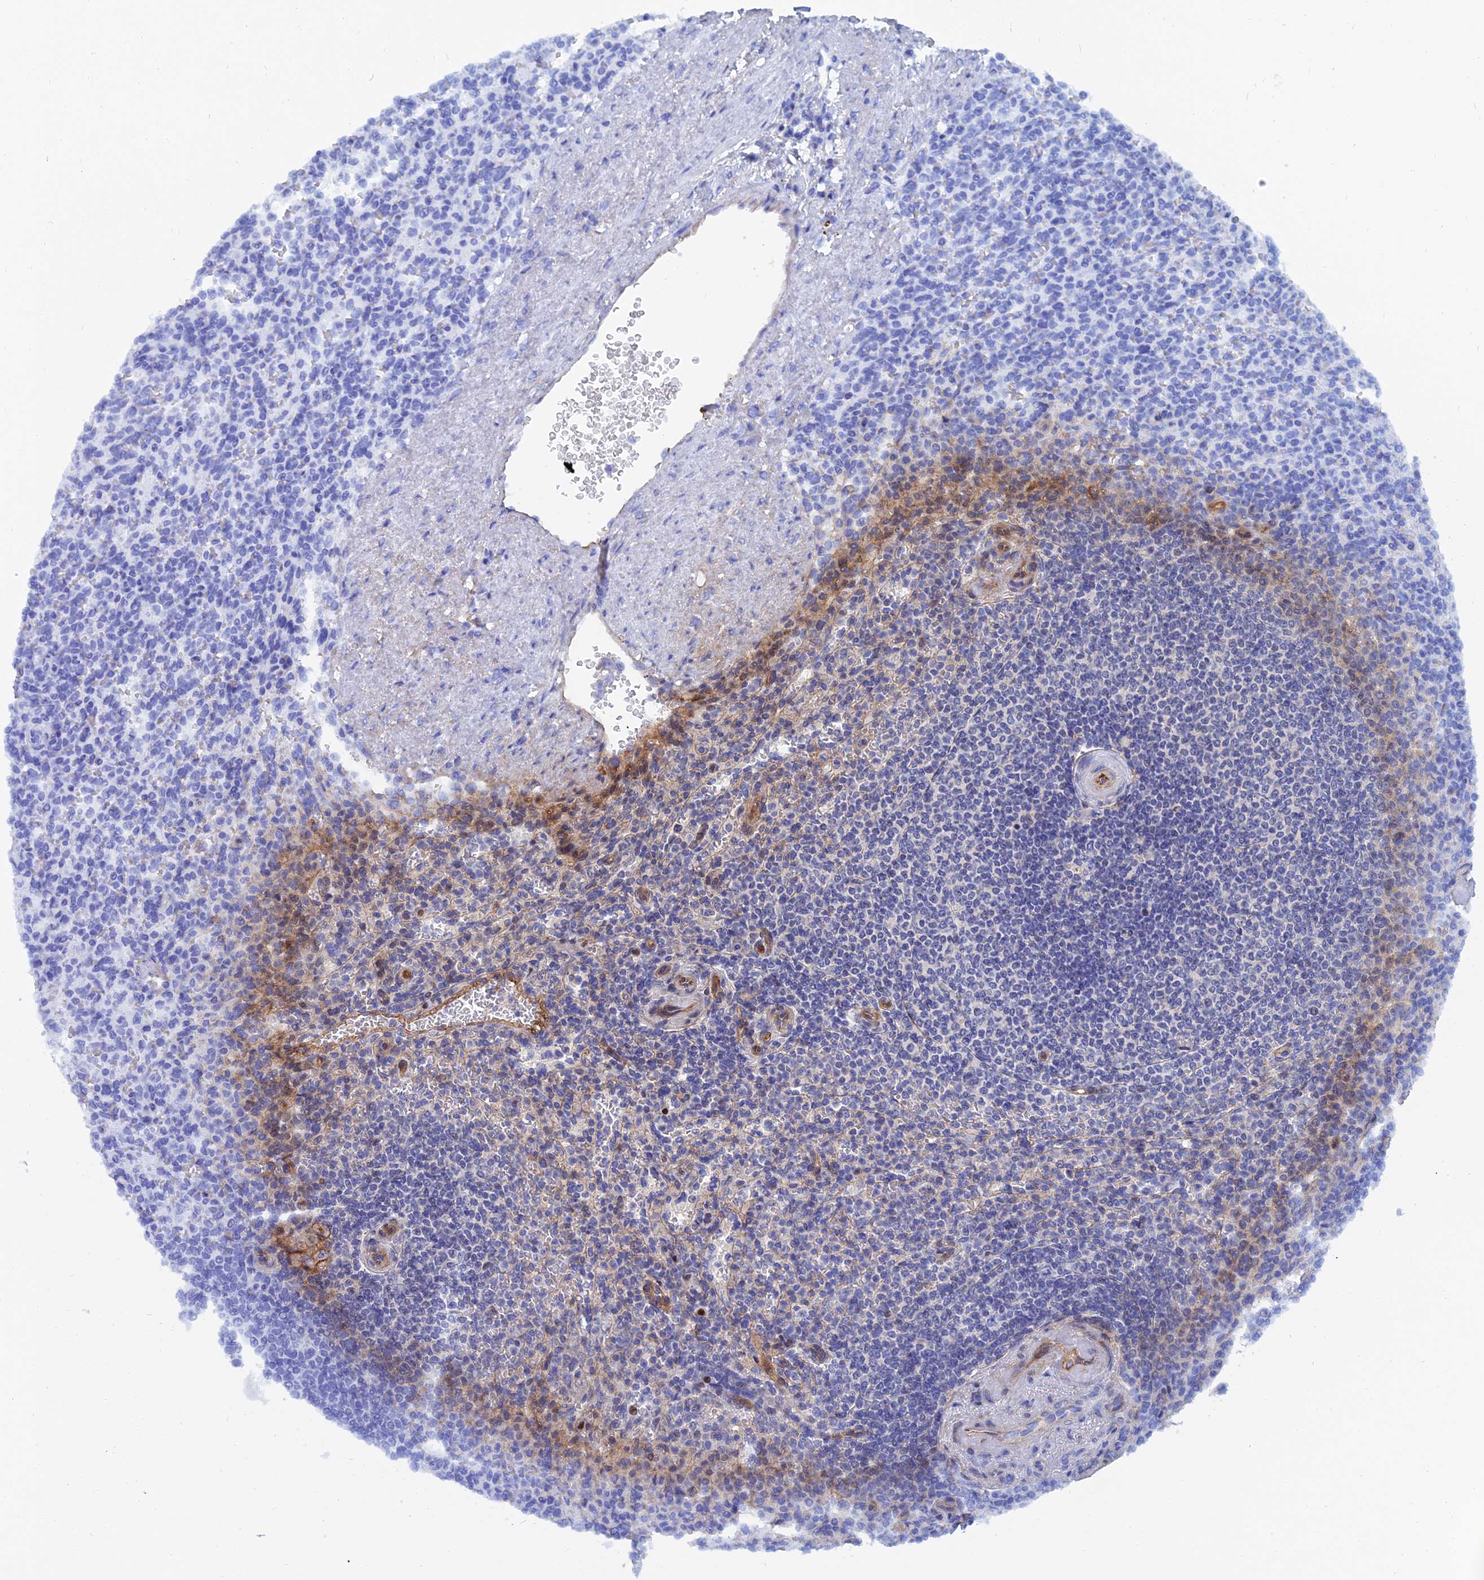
{"staining": {"intensity": "negative", "quantity": "none", "location": "none"}, "tissue": "spleen", "cell_type": "Cells in red pulp", "image_type": "normal", "snomed": [{"axis": "morphology", "description": "Normal tissue, NOS"}, {"axis": "topography", "description": "Spleen"}], "caption": "This is an IHC histopathology image of benign spleen. There is no staining in cells in red pulp.", "gene": "TRIM43B", "patient": {"sex": "female", "age": 74}}